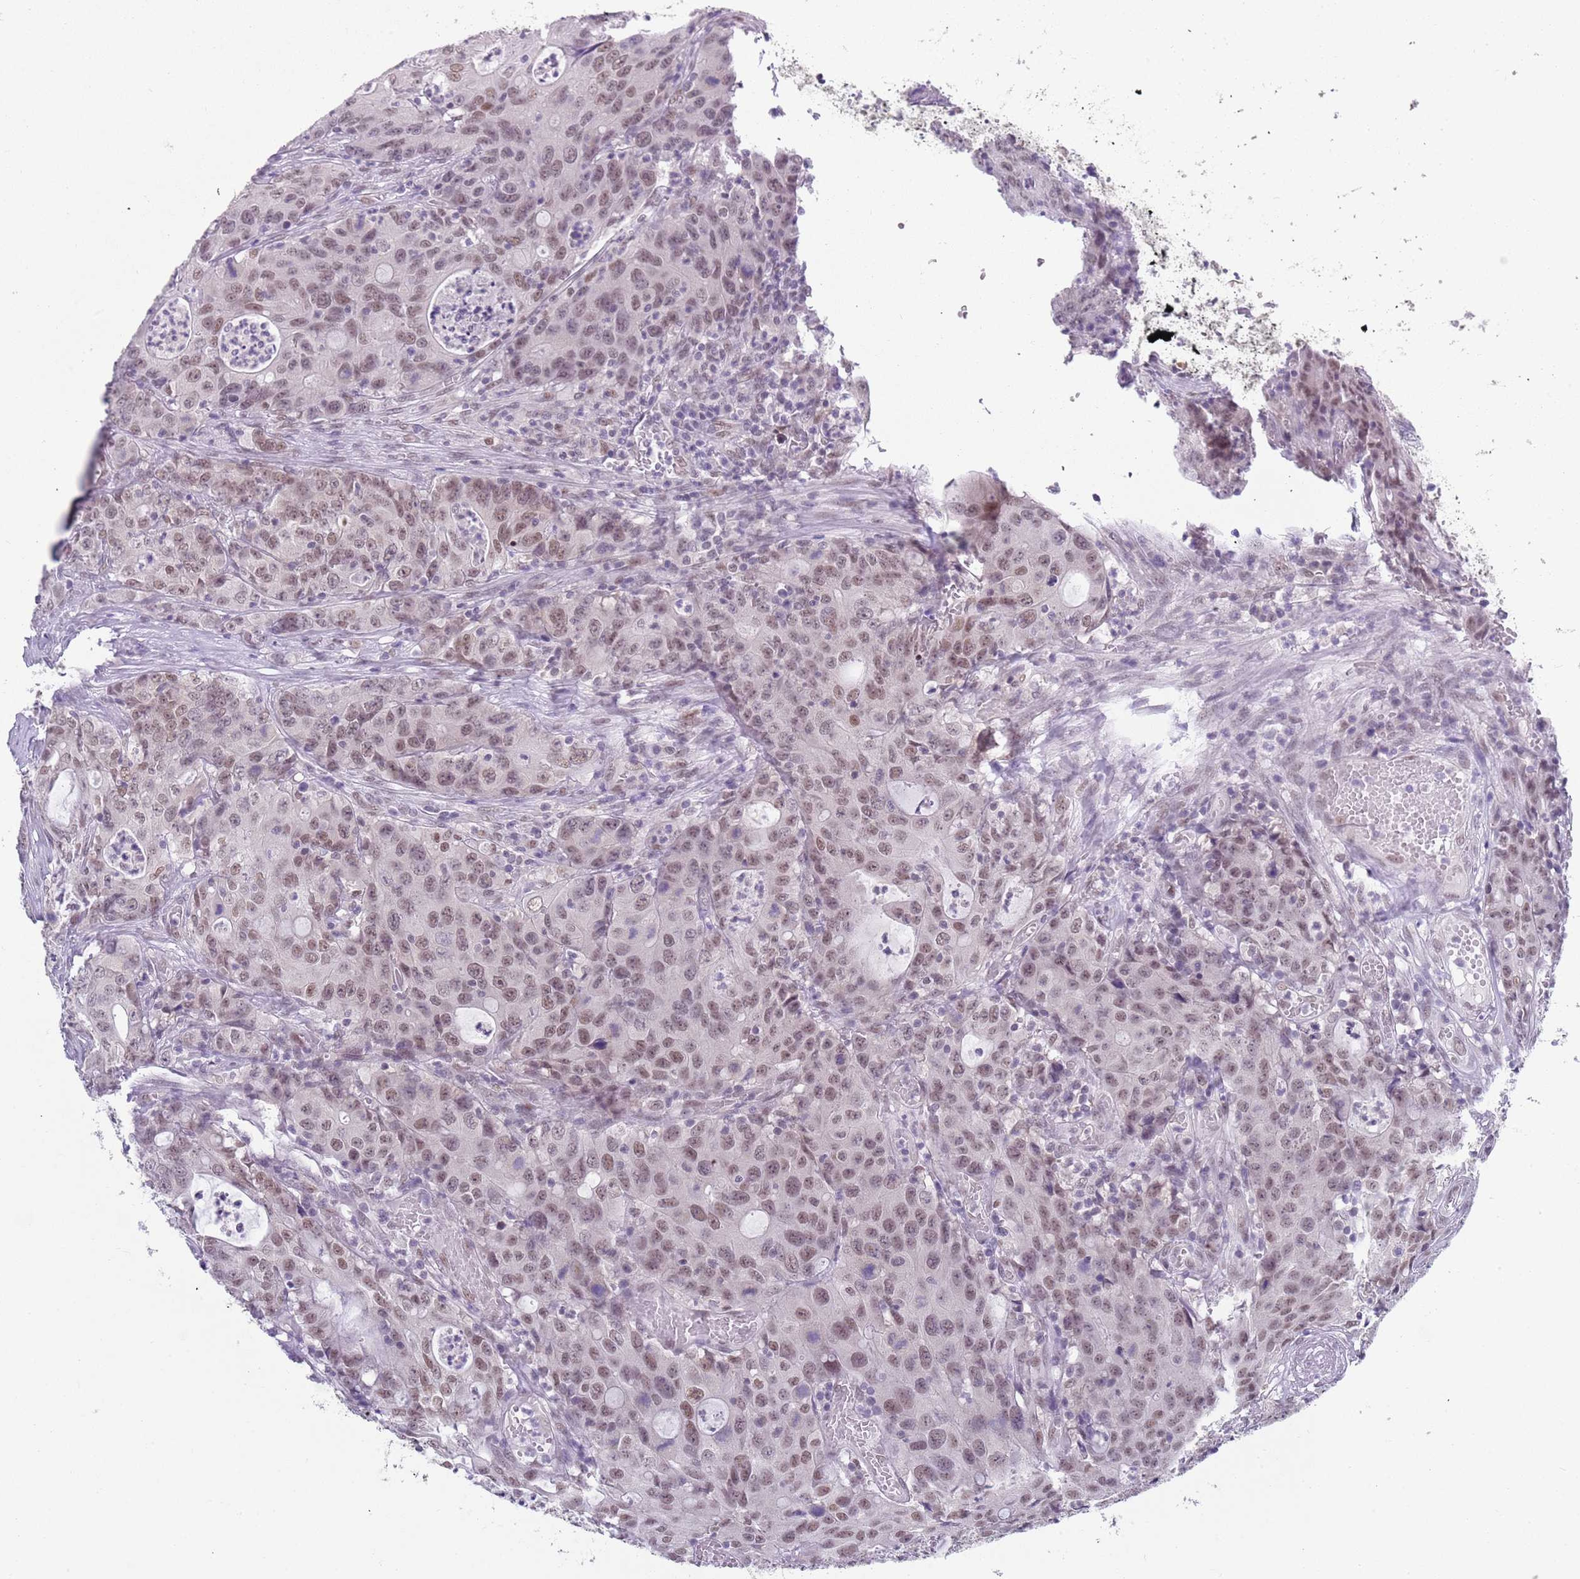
{"staining": {"intensity": "moderate", "quantity": ">75%", "location": "nuclear"}, "tissue": "colorectal cancer", "cell_type": "Tumor cells", "image_type": "cancer", "snomed": [{"axis": "morphology", "description": "Adenocarcinoma, NOS"}, {"axis": "topography", "description": "Colon"}], "caption": "Protein expression analysis of human colorectal adenocarcinoma reveals moderate nuclear expression in approximately >75% of tumor cells.", "gene": "SEPHS2", "patient": {"sex": "male", "age": 83}}